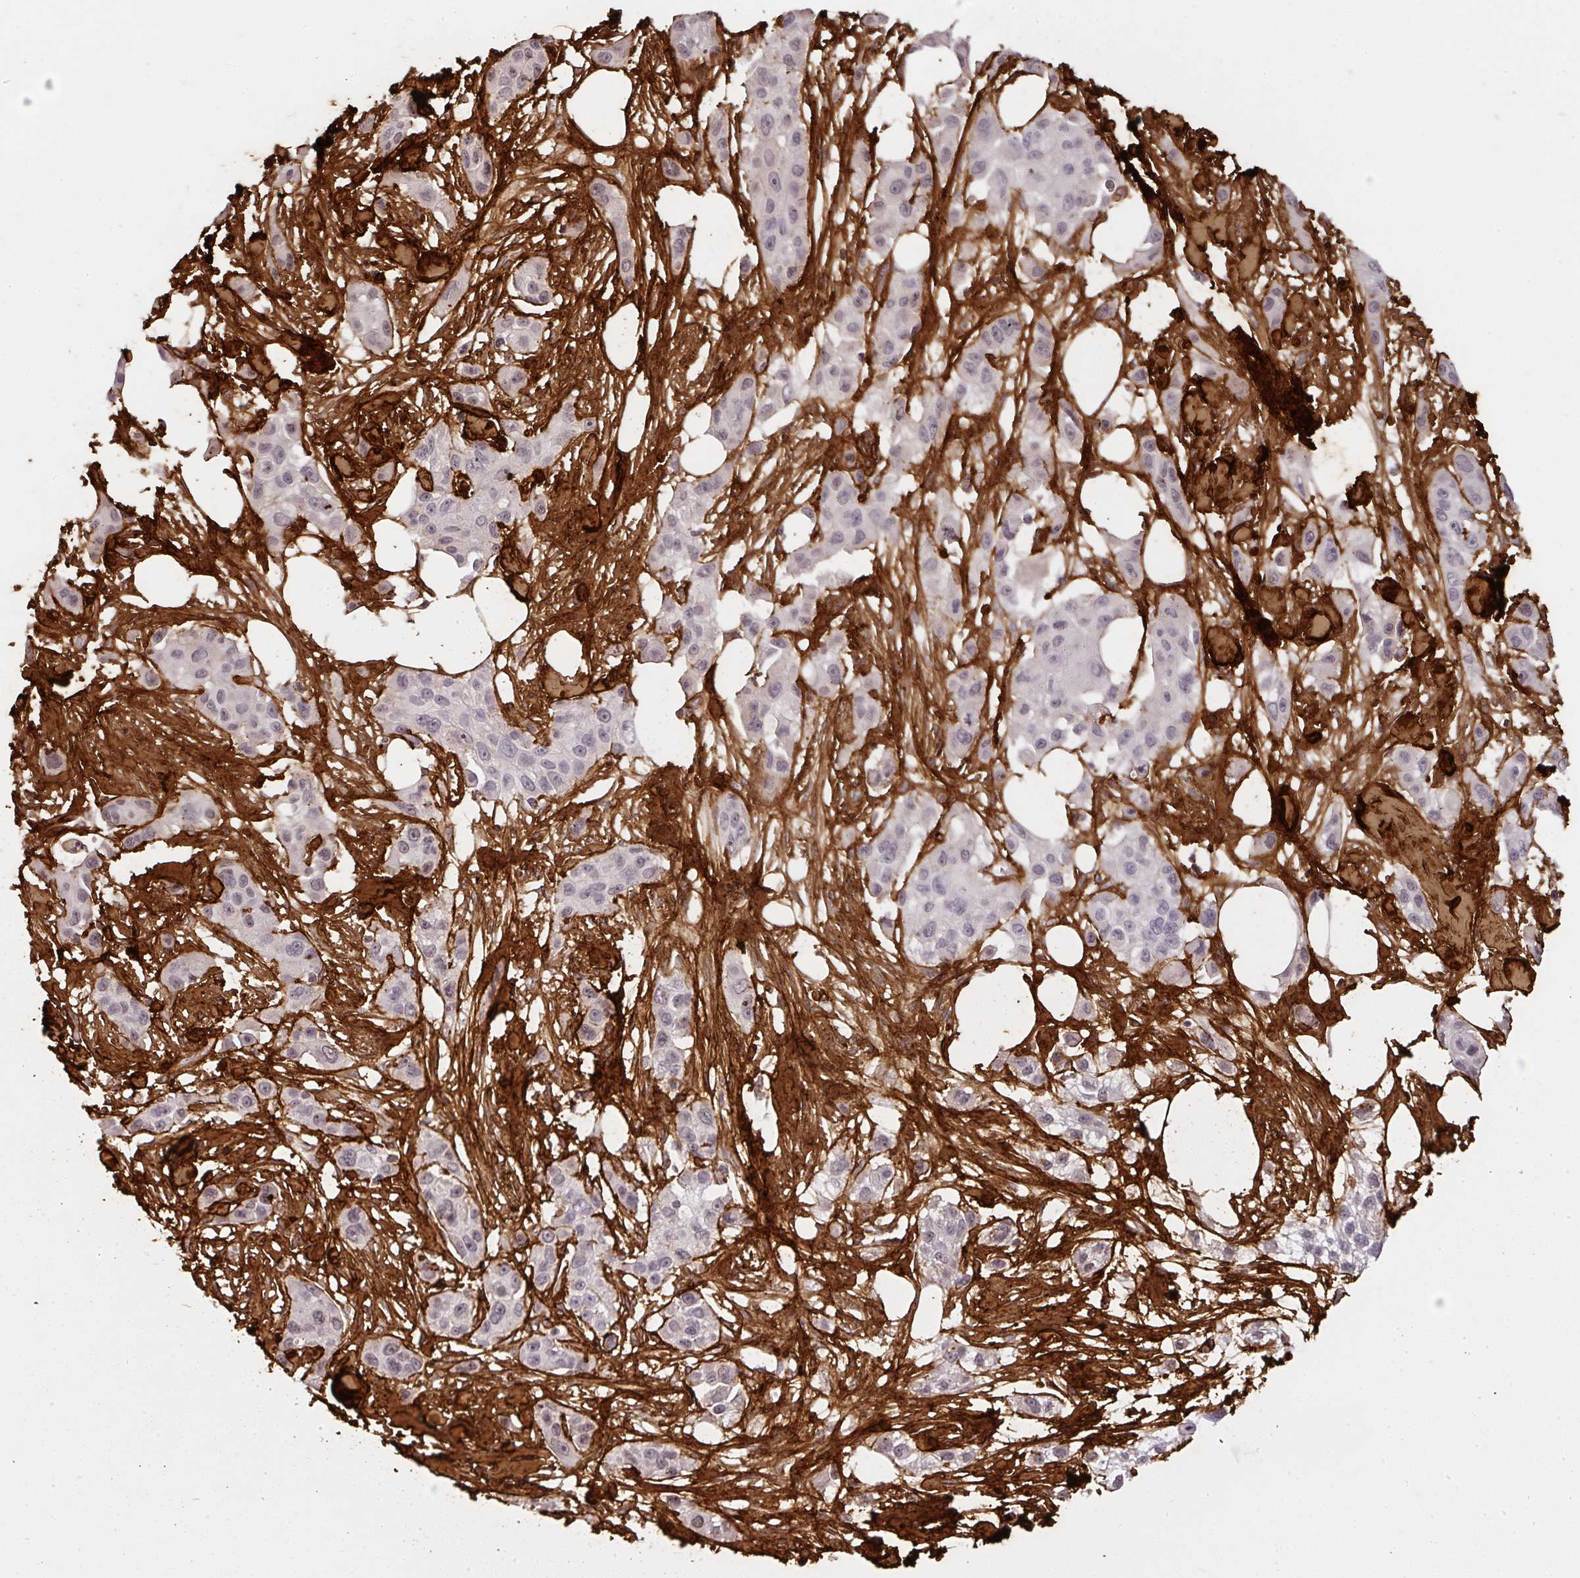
{"staining": {"intensity": "negative", "quantity": "none", "location": "none"}, "tissue": "skin cancer", "cell_type": "Tumor cells", "image_type": "cancer", "snomed": [{"axis": "morphology", "description": "Squamous cell carcinoma, NOS"}, {"axis": "topography", "description": "Skin"}], "caption": "Squamous cell carcinoma (skin) stained for a protein using IHC shows no staining tumor cells.", "gene": "COL3A1", "patient": {"sex": "male", "age": 63}}